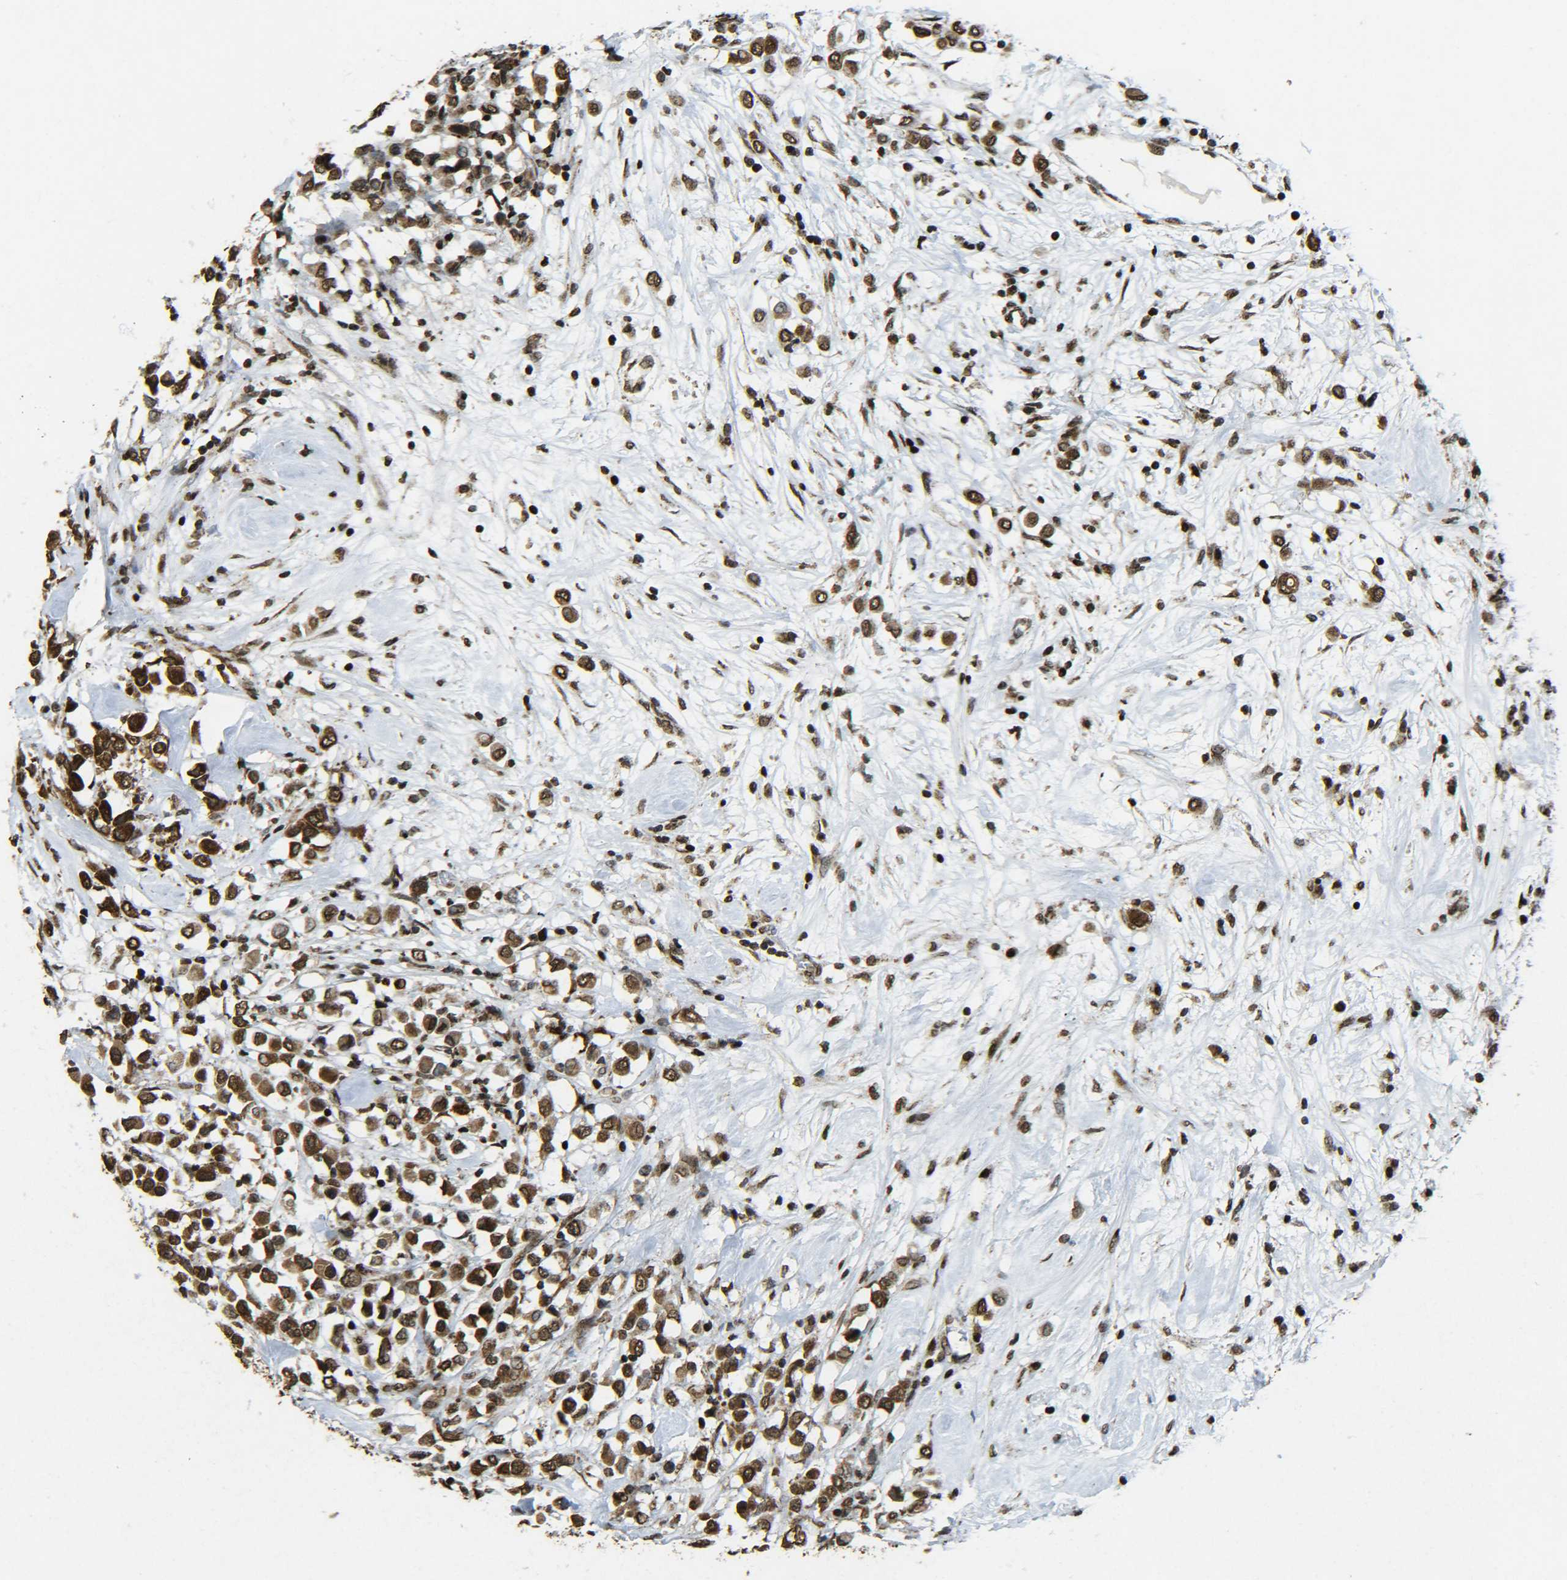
{"staining": {"intensity": "strong", "quantity": ">75%", "location": "cytoplasmic/membranous,nuclear"}, "tissue": "breast cancer", "cell_type": "Tumor cells", "image_type": "cancer", "snomed": [{"axis": "morphology", "description": "Duct carcinoma"}, {"axis": "topography", "description": "Breast"}], "caption": "Protein staining reveals strong cytoplasmic/membranous and nuclear positivity in about >75% of tumor cells in breast cancer (intraductal carcinoma).", "gene": "NEUROG2", "patient": {"sex": "female", "age": 61}}